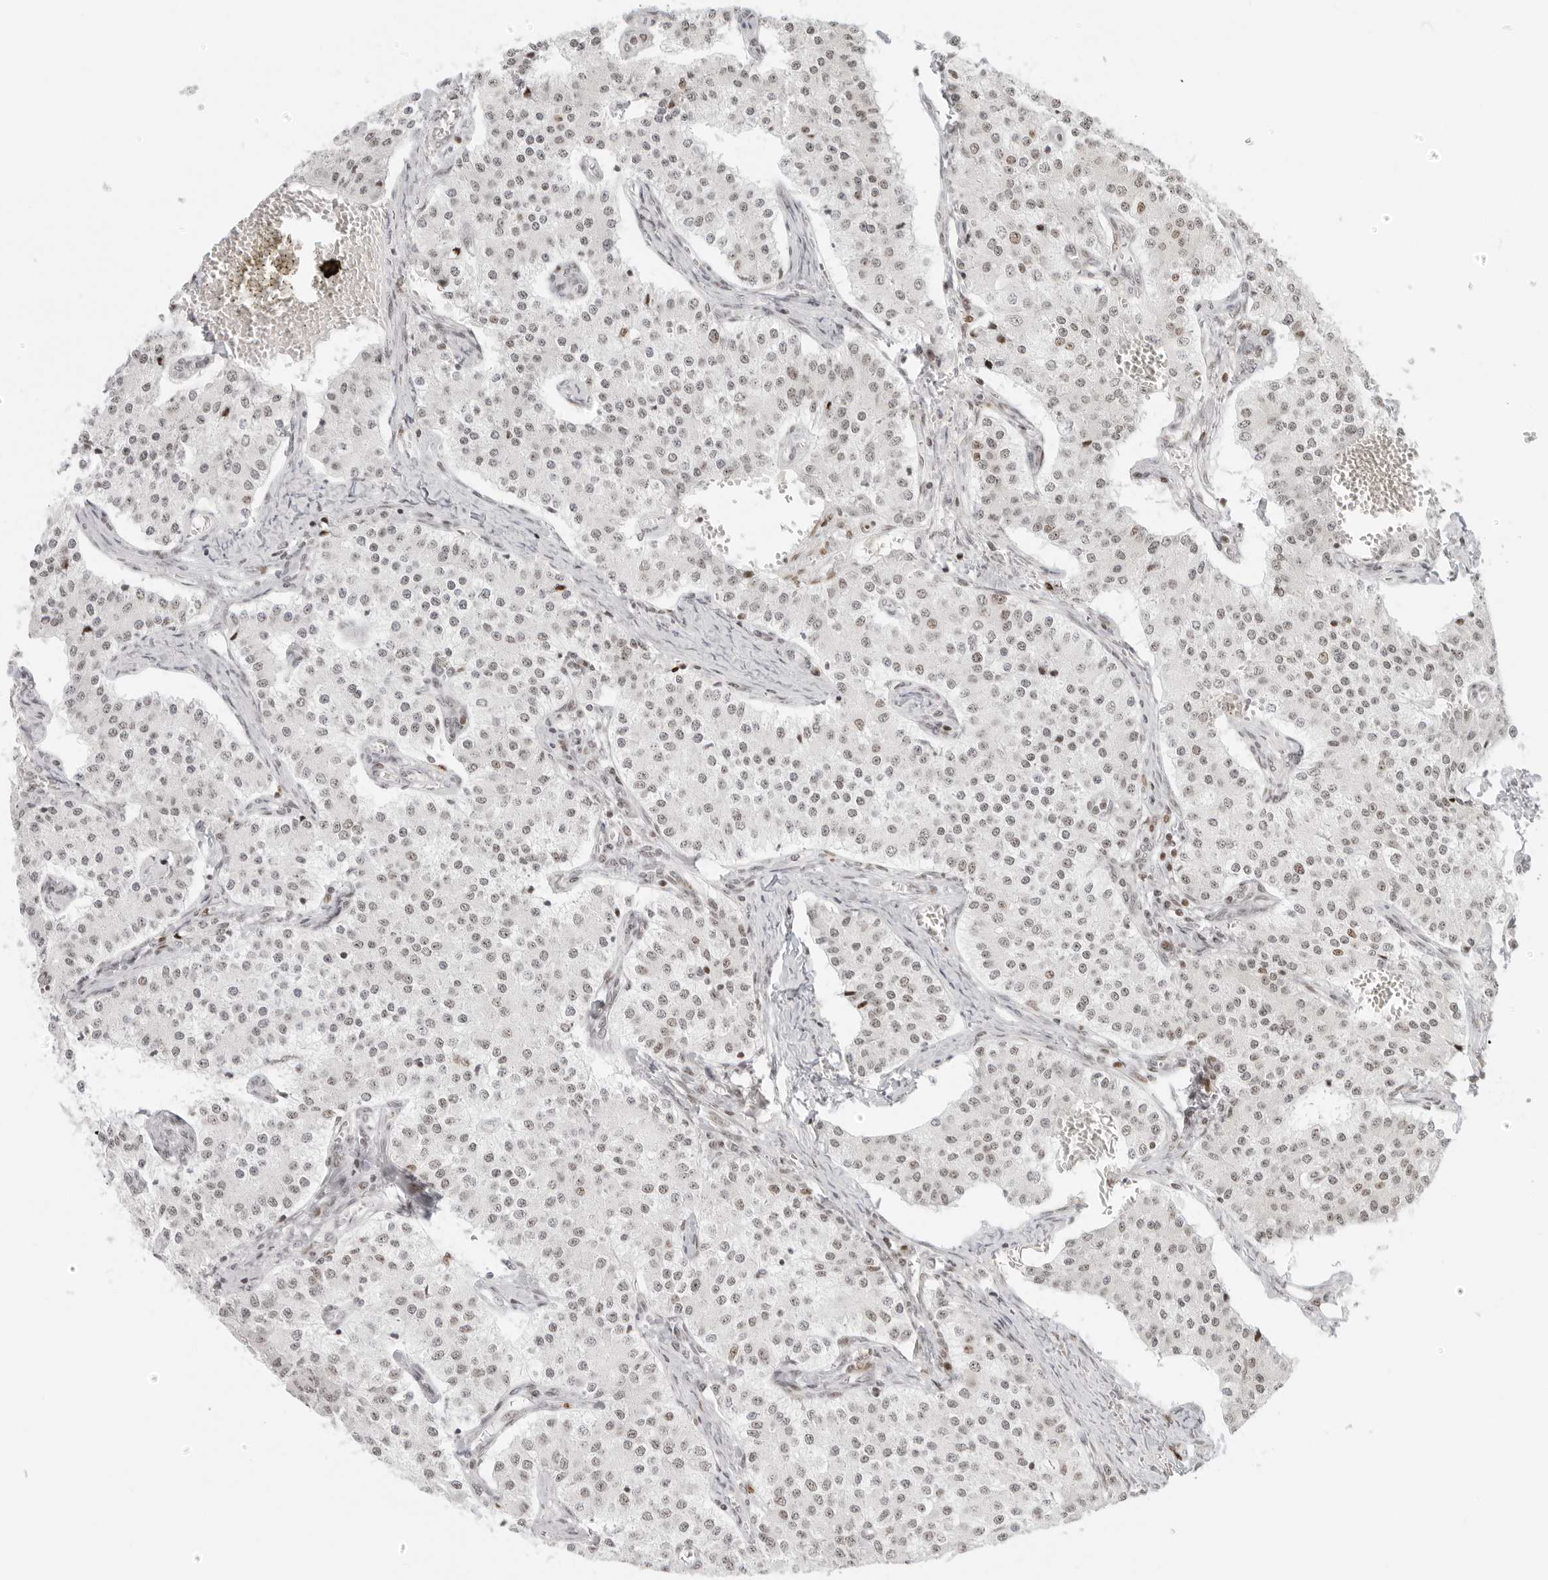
{"staining": {"intensity": "weak", "quantity": "<25%", "location": "nuclear"}, "tissue": "carcinoid", "cell_type": "Tumor cells", "image_type": "cancer", "snomed": [{"axis": "morphology", "description": "Carcinoid, malignant, NOS"}, {"axis": "topography", "description": "Colon"}], "caption": "Histopathology image shows no protein expression in tumor cells of carcinoid (malignant) tissue.", "gene": "RCC1", "patient": {"sex": "female", "age": 52}}